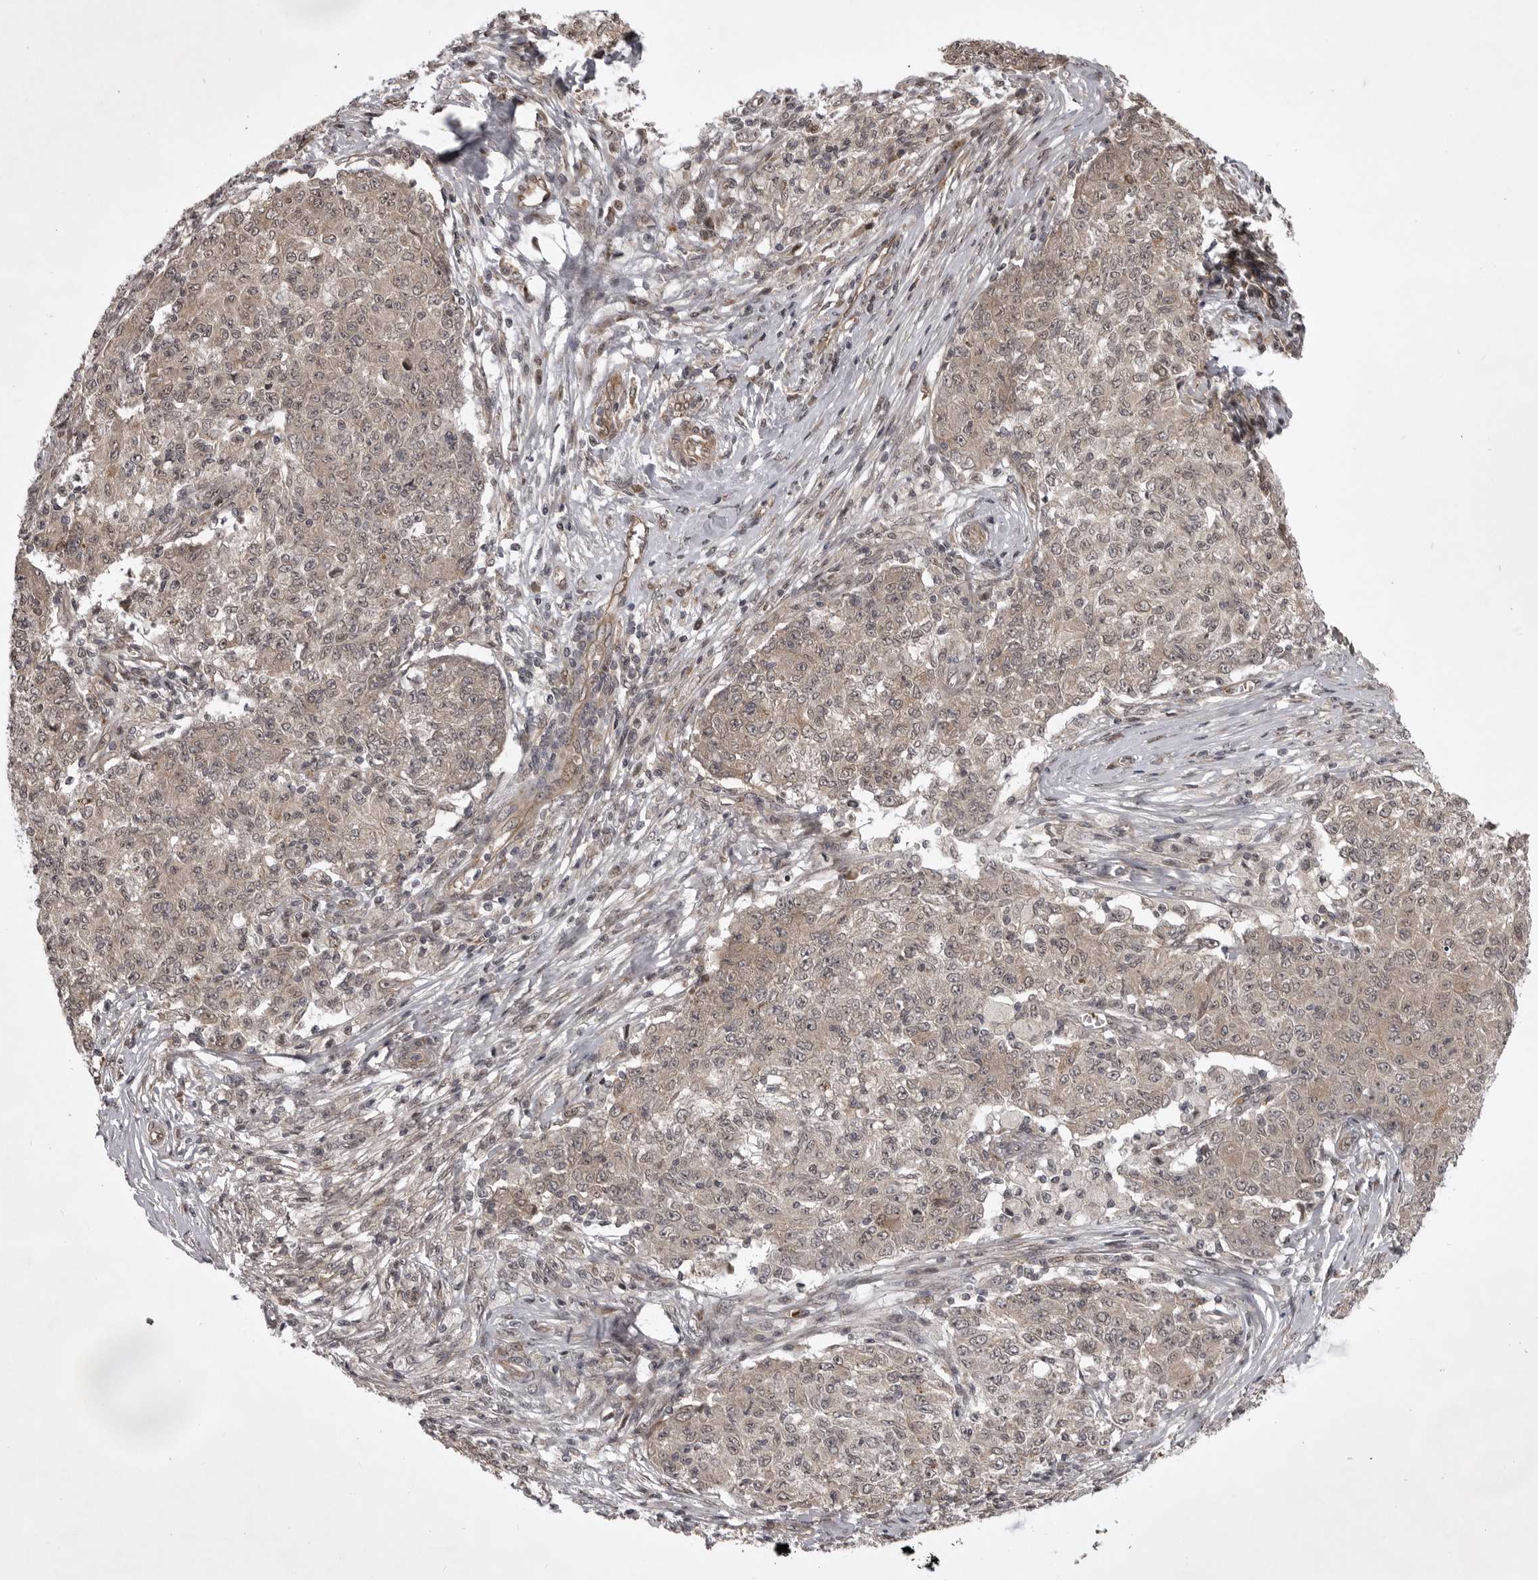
{"staining": {"intensity": "weak", "quantity": "25%-75%", "location": "cytoplasmic/membranous"}, "tissue": "ovarian cancer", "cell_type": "Tumor cells", "image_type": "cancer", "snomed": [{"axis": "morphology", "description": "Carcinoma, endometroid"}, {"axis": "topography", "description": "Ovary"}], "caption": "Ovarian cancer stained for a protein shows weak cytoplasmic/membranous positivity in tumor cells.", "gene": "SNX16", "patient": {"sex": "female", "age": 42}}